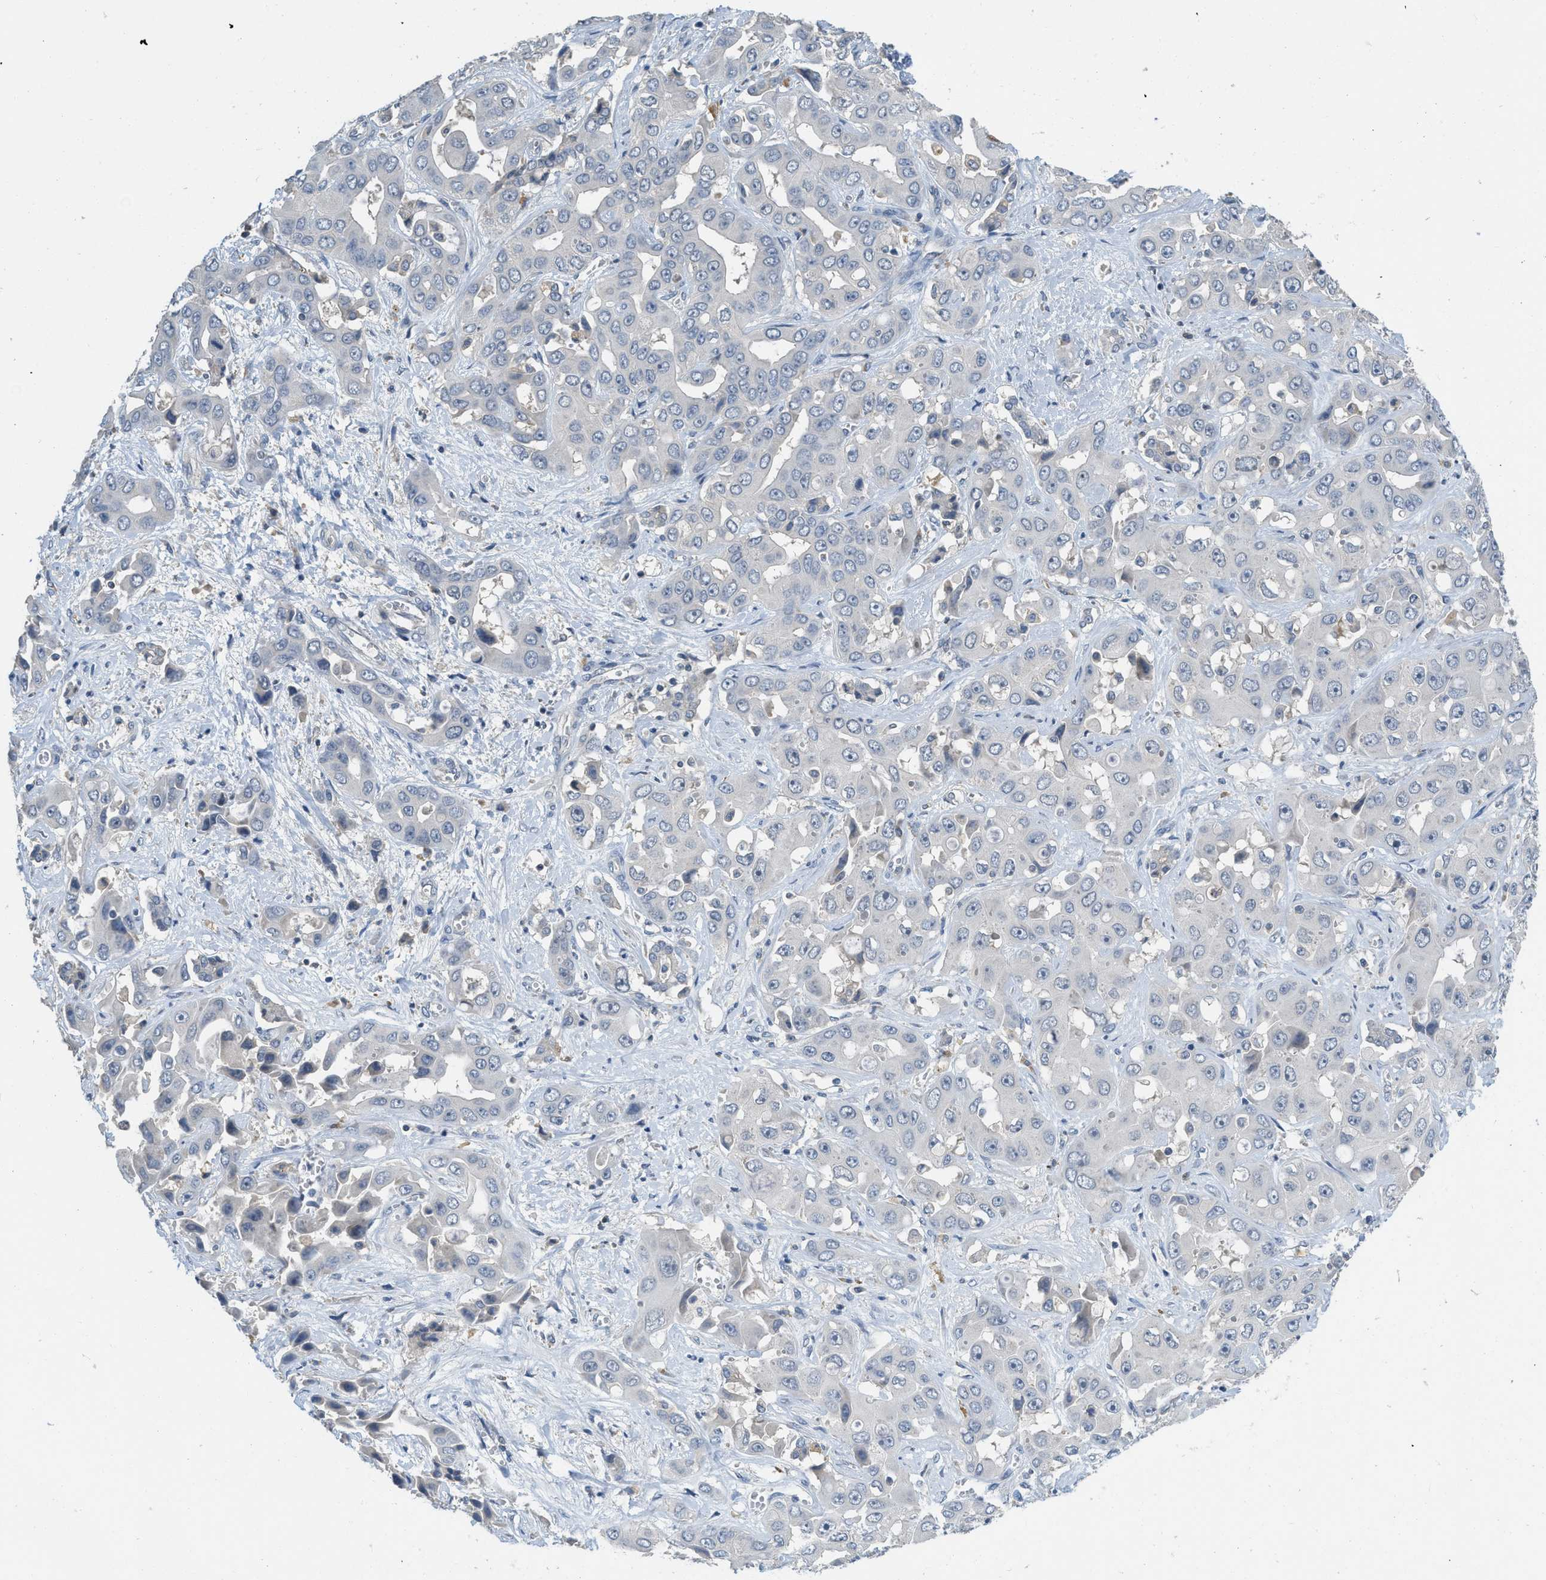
{"staining": {"intensity": "negative", "quantity": "none", "location": "none"}, "tissue": "liver cancer", "cell_type": "Tumor cells", "image_type": "cancer", "snomed": [{"axis": "morphology", "description": "Cholangiocarcinoma"}, {"axis": "topography", "description": "Liver"}], "caption": "Liver cholangiocarcinoma stained for a protein using IHC displays no staining tumor cells.", "gene": "MIS18A", "patient": {"sex": "female", "age": 52}}